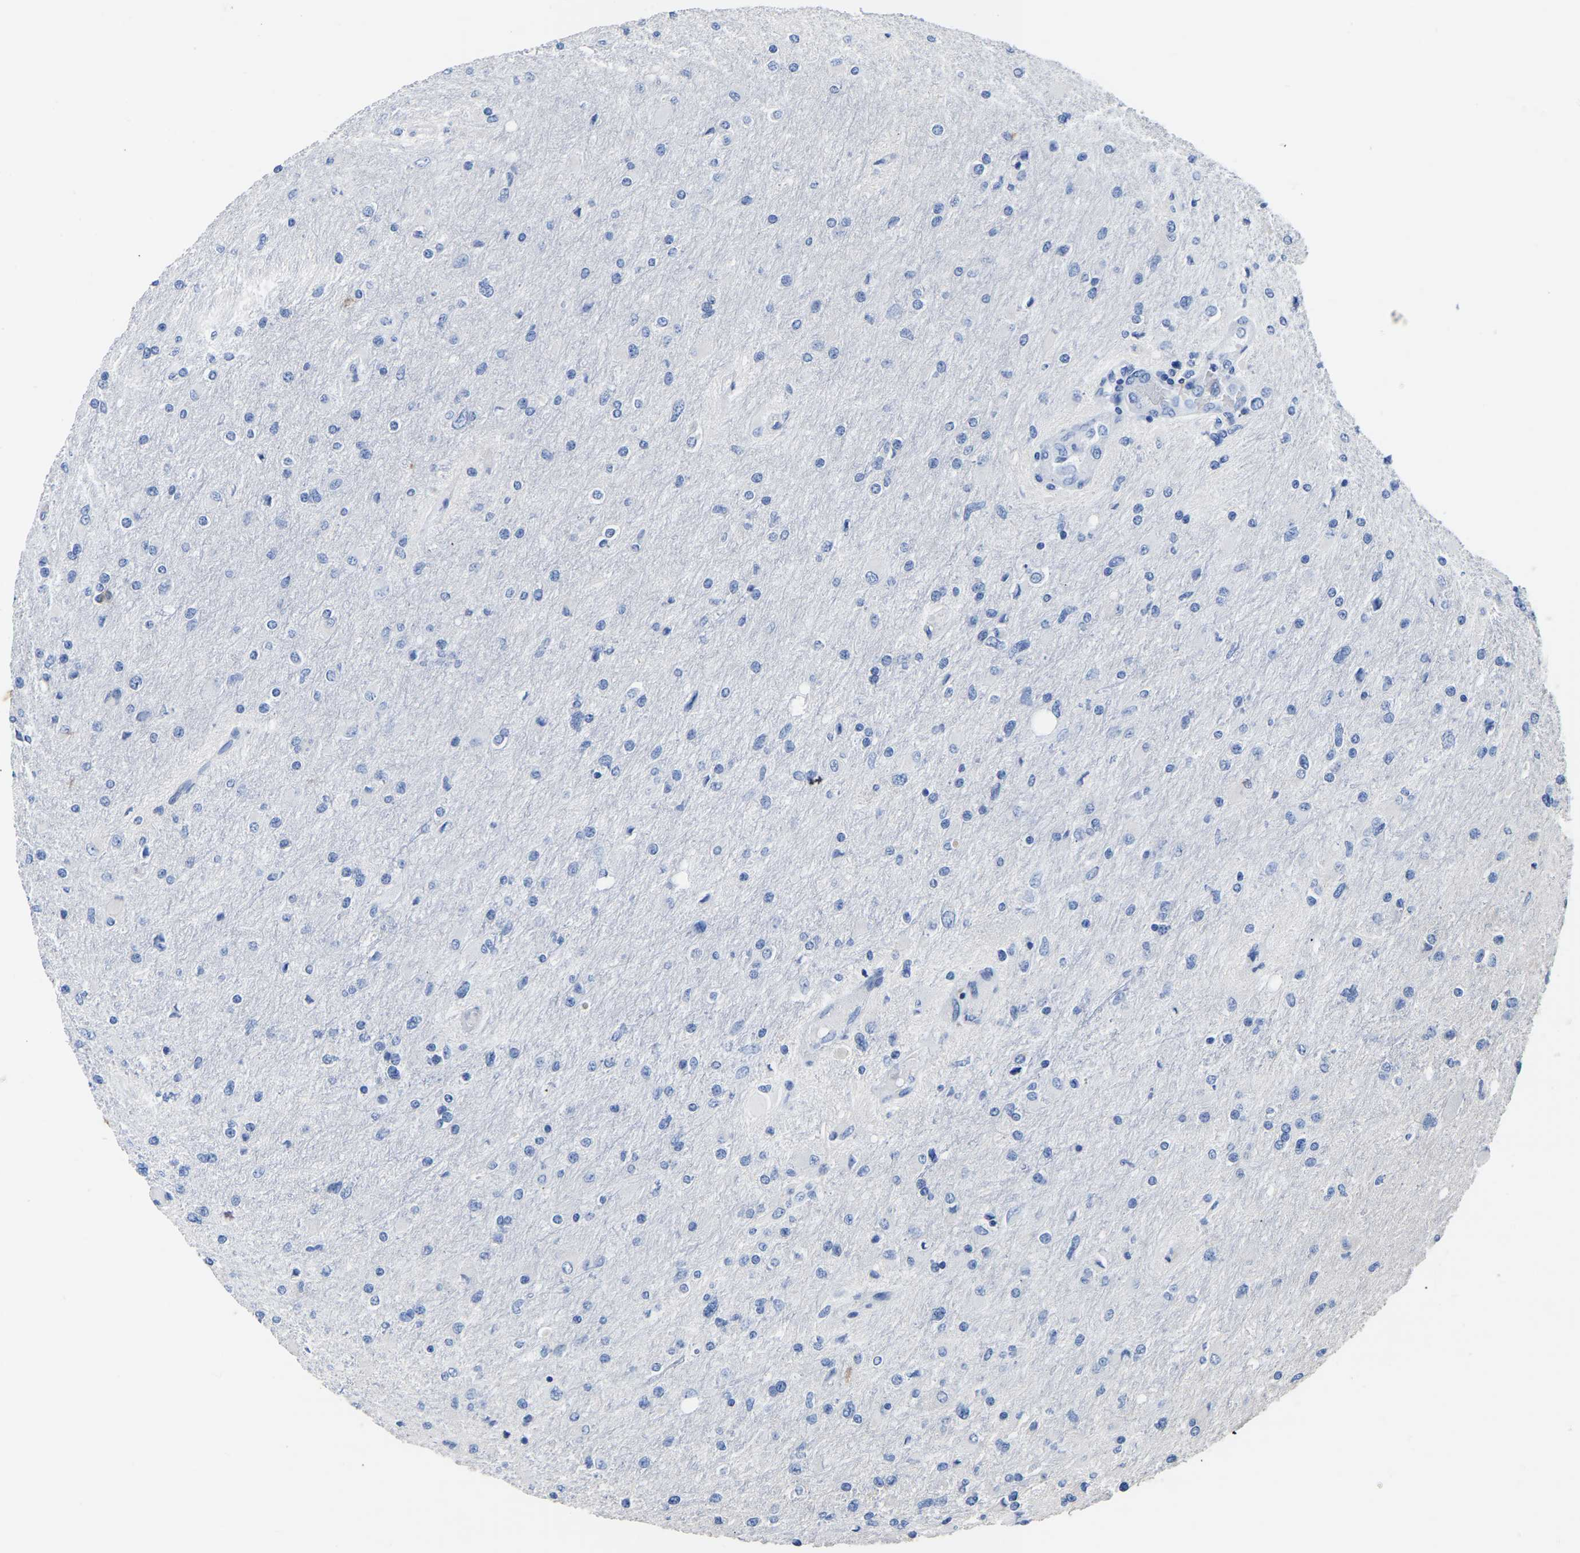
{"staining": {"intensity": "negative", "quantity": "none", "location": "none"}, "tissue": "glioma", "cell_type": "Tumor cells", "image_type": "cancer", "snomed": [{"axis": "morphology", "description": "Glioma, malignant, High grade"}, {"axis": "topography", "description": "Cerebral cortex"}], "caption": "IHC micrograph of neoplastic tissue: human malignant glioma (high-grade) stained with DAB (3,3'-diaminobenzidine) demonstrates no significant protein positivity in tumor cells.", "gene": "SLC45A3", "patient": {"sex": "female", "age": 36}}